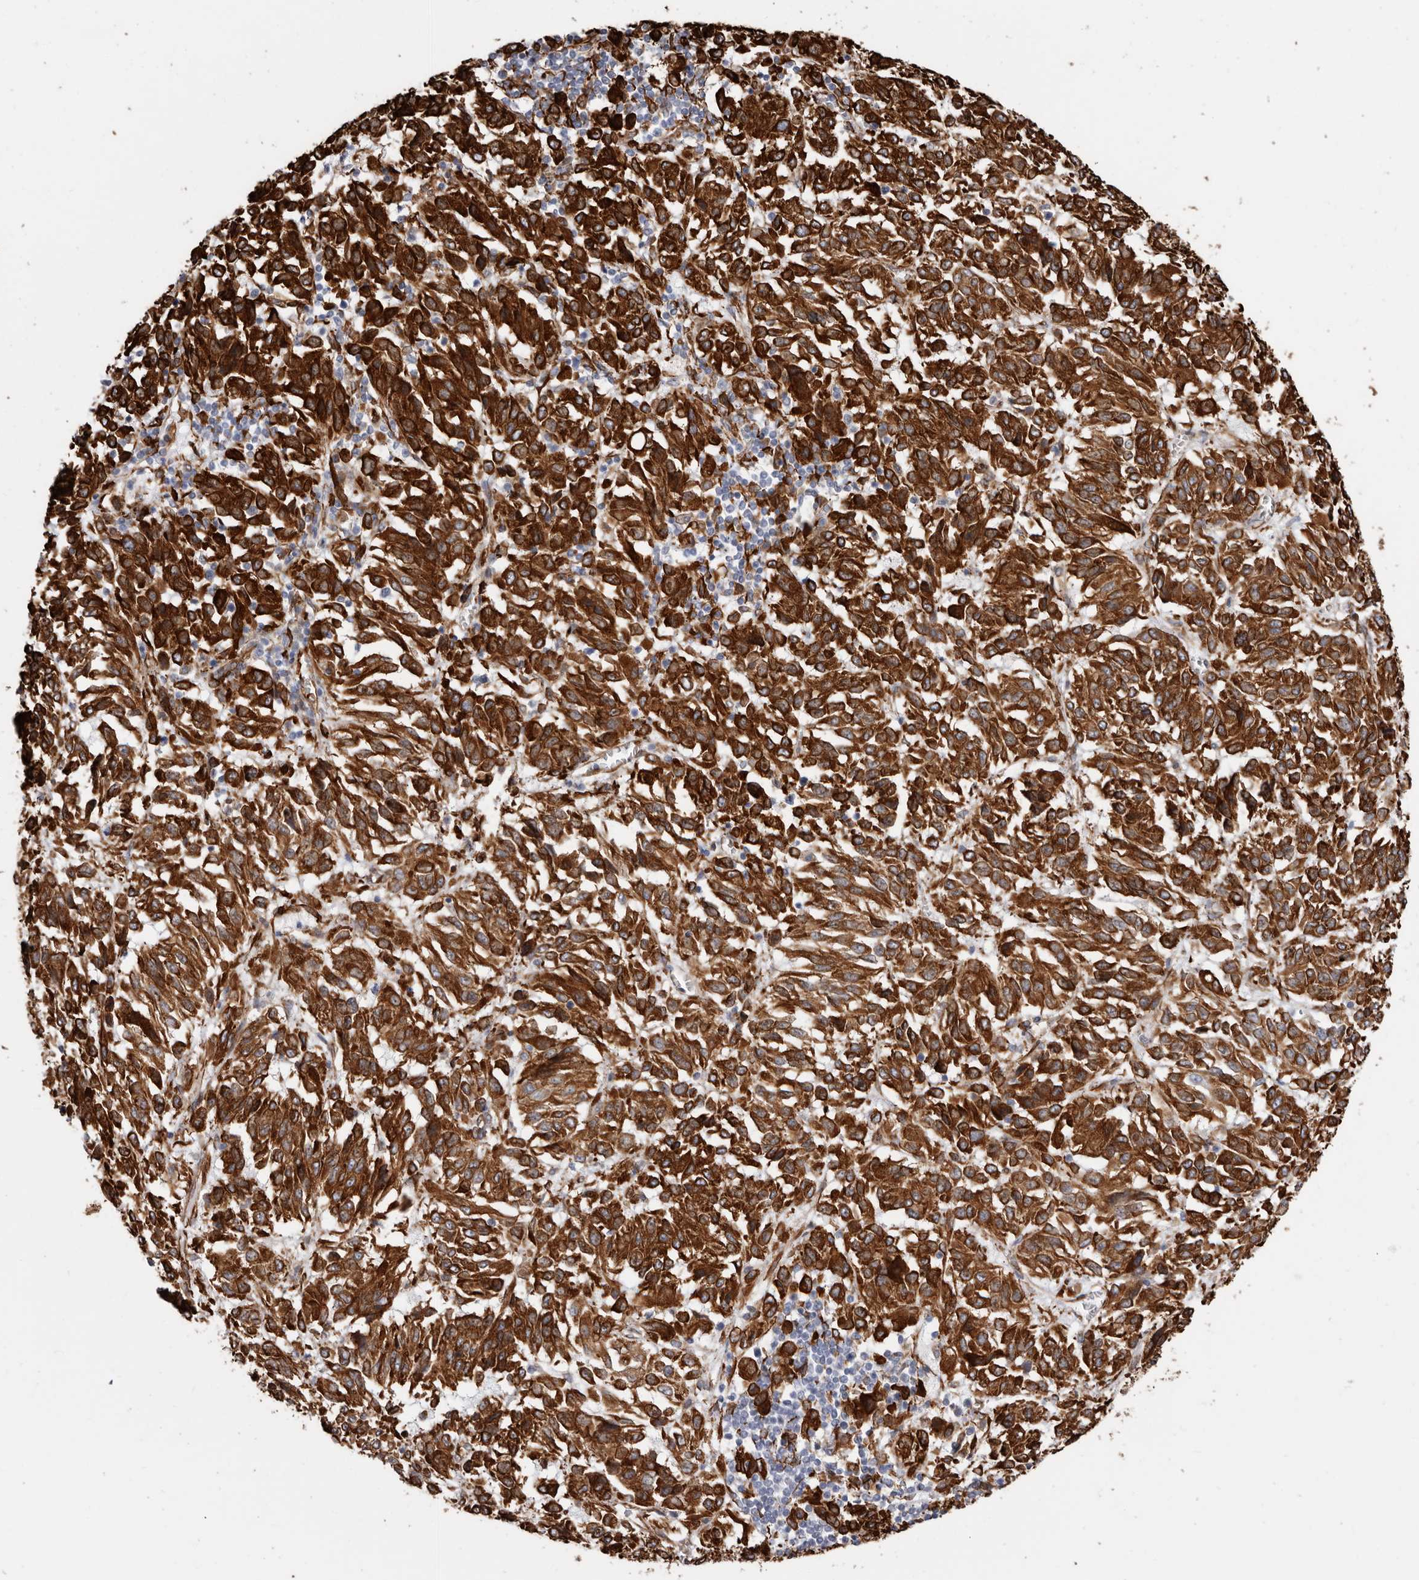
{"staining": {"intensity": "strong", "quantity": ">75%", "location": "cytoplasmic/membranous"}, "tissue": "melanoma", "cell_type": "Tumor cells", "image_type": "cancer", "snomed": [{"axis": "morphology", "description": "Malignant melanoma, Metastatic site"}, {"axis": "topography", "description": "Lung"}], "caption": "Malignant melanoma (metastatic site) stained with a protein marker shows strong staining in tumor cells.", "gene": "SEMA3E", "patient": {"sex": "male", "age": 64}}